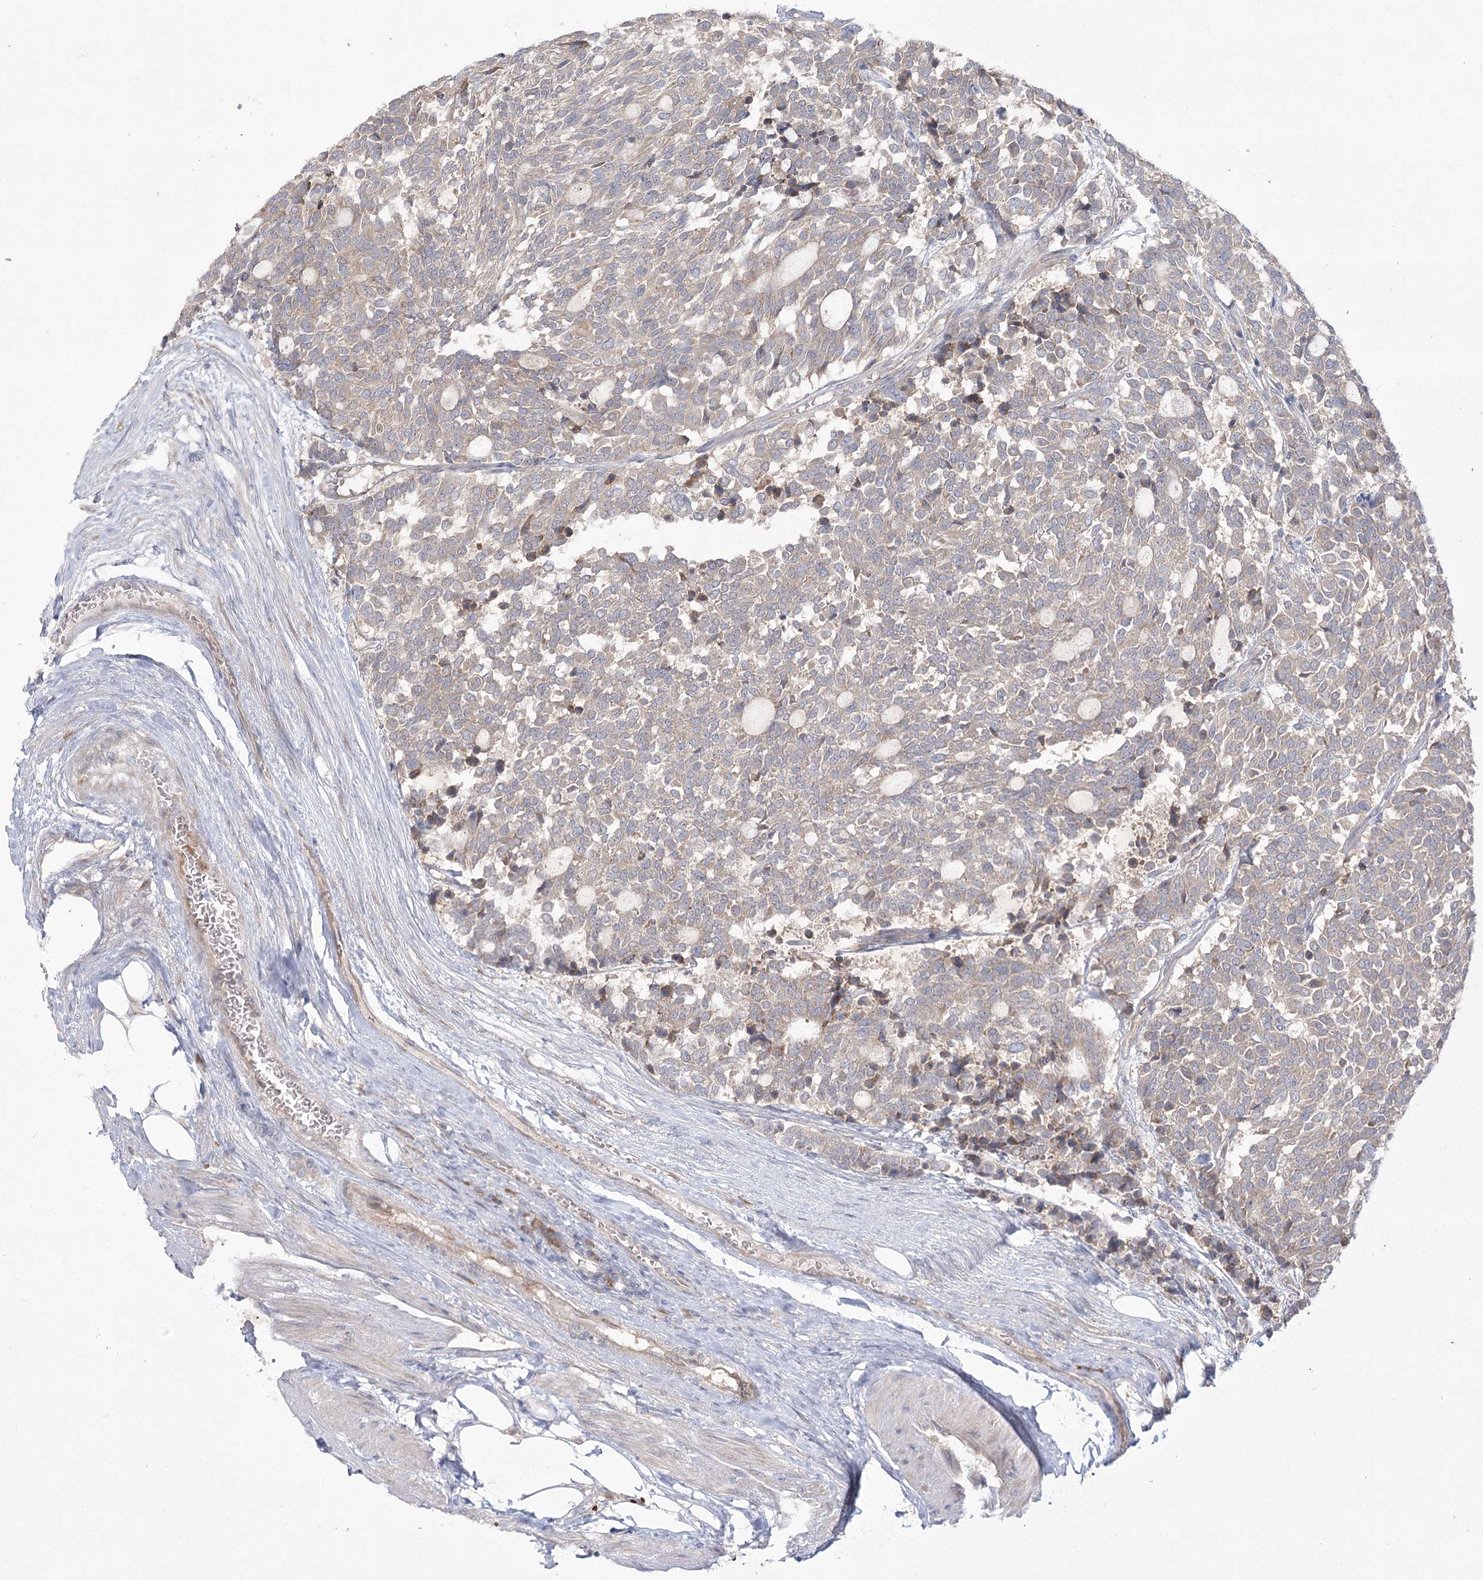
{"staining": {"intensity": "weak", "quantity": "<25%", "location": "cytoplasmic/membranous"}, "tissue": "carcinoid", "cell_type": "Tumor cells", "image_type": "cancer", "snomed": [{"axis": "morphology", "description": "Carcinoid, malignant, NOS"}, {"axis": "topography", "description": "Pancreas"}], "caption": "DAB immunohistochemical staining of human carcinoid shows no significant expression in tumor cells.", "gene": "CAMTA1", "patient": {"sex": "female", "age": 54}}